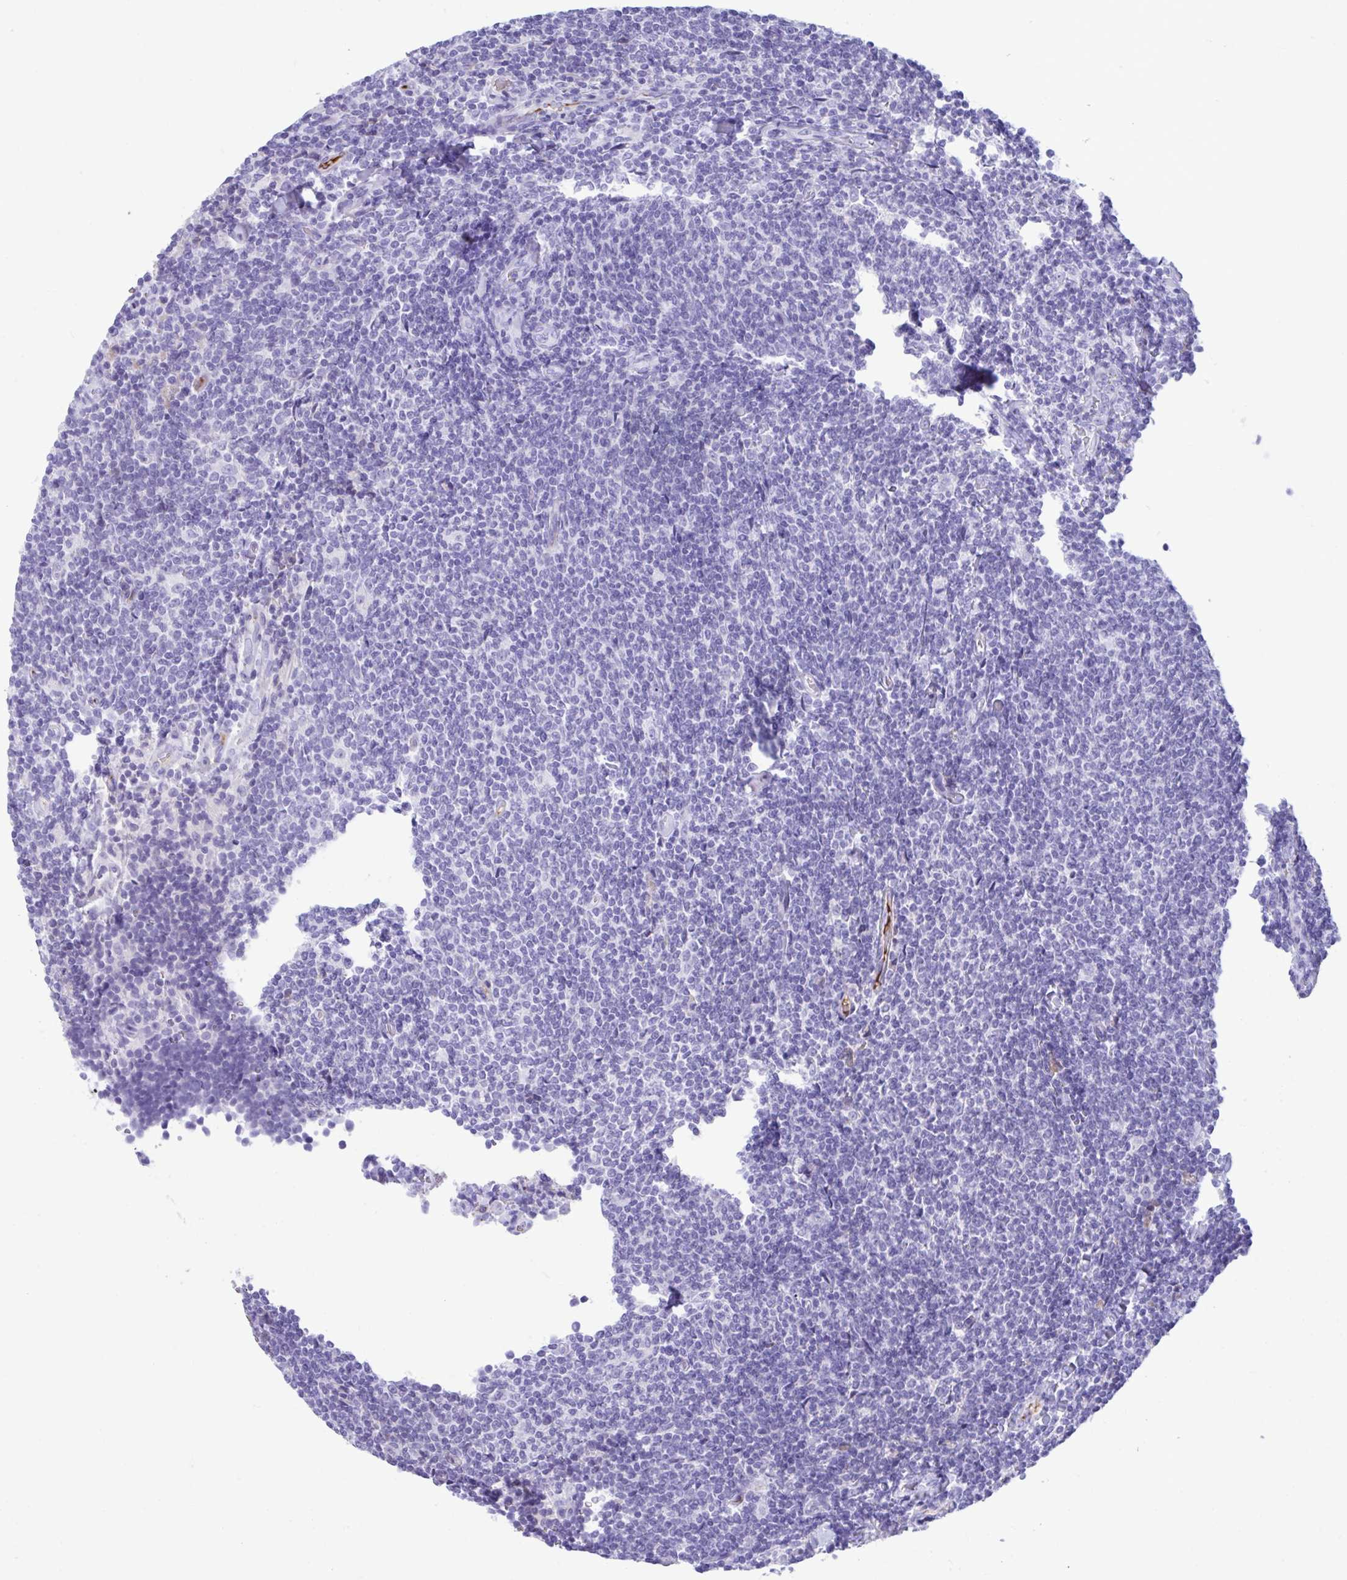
{"staining": {"intensity": "negative", "quantity": "none", "location": "none"}, "tissue": "lymphoma", "cell_type": "Tumor cells", "image_type": "cancer", "snomed": [{"axis": "morphology", "description": "Malignant lymphoma, non-Hodgkin's type, Low grade"}, {"axis": "topography", "description": "Lymph node"}], "caption": "DAB immunohistochemical staining of malignant lymphoma, non-Hodgkin's type (low-grade) displays no significant positivity in tumor cells.", "gene": "SMIM9", "patient": {"sex": "male", "age": 52}}